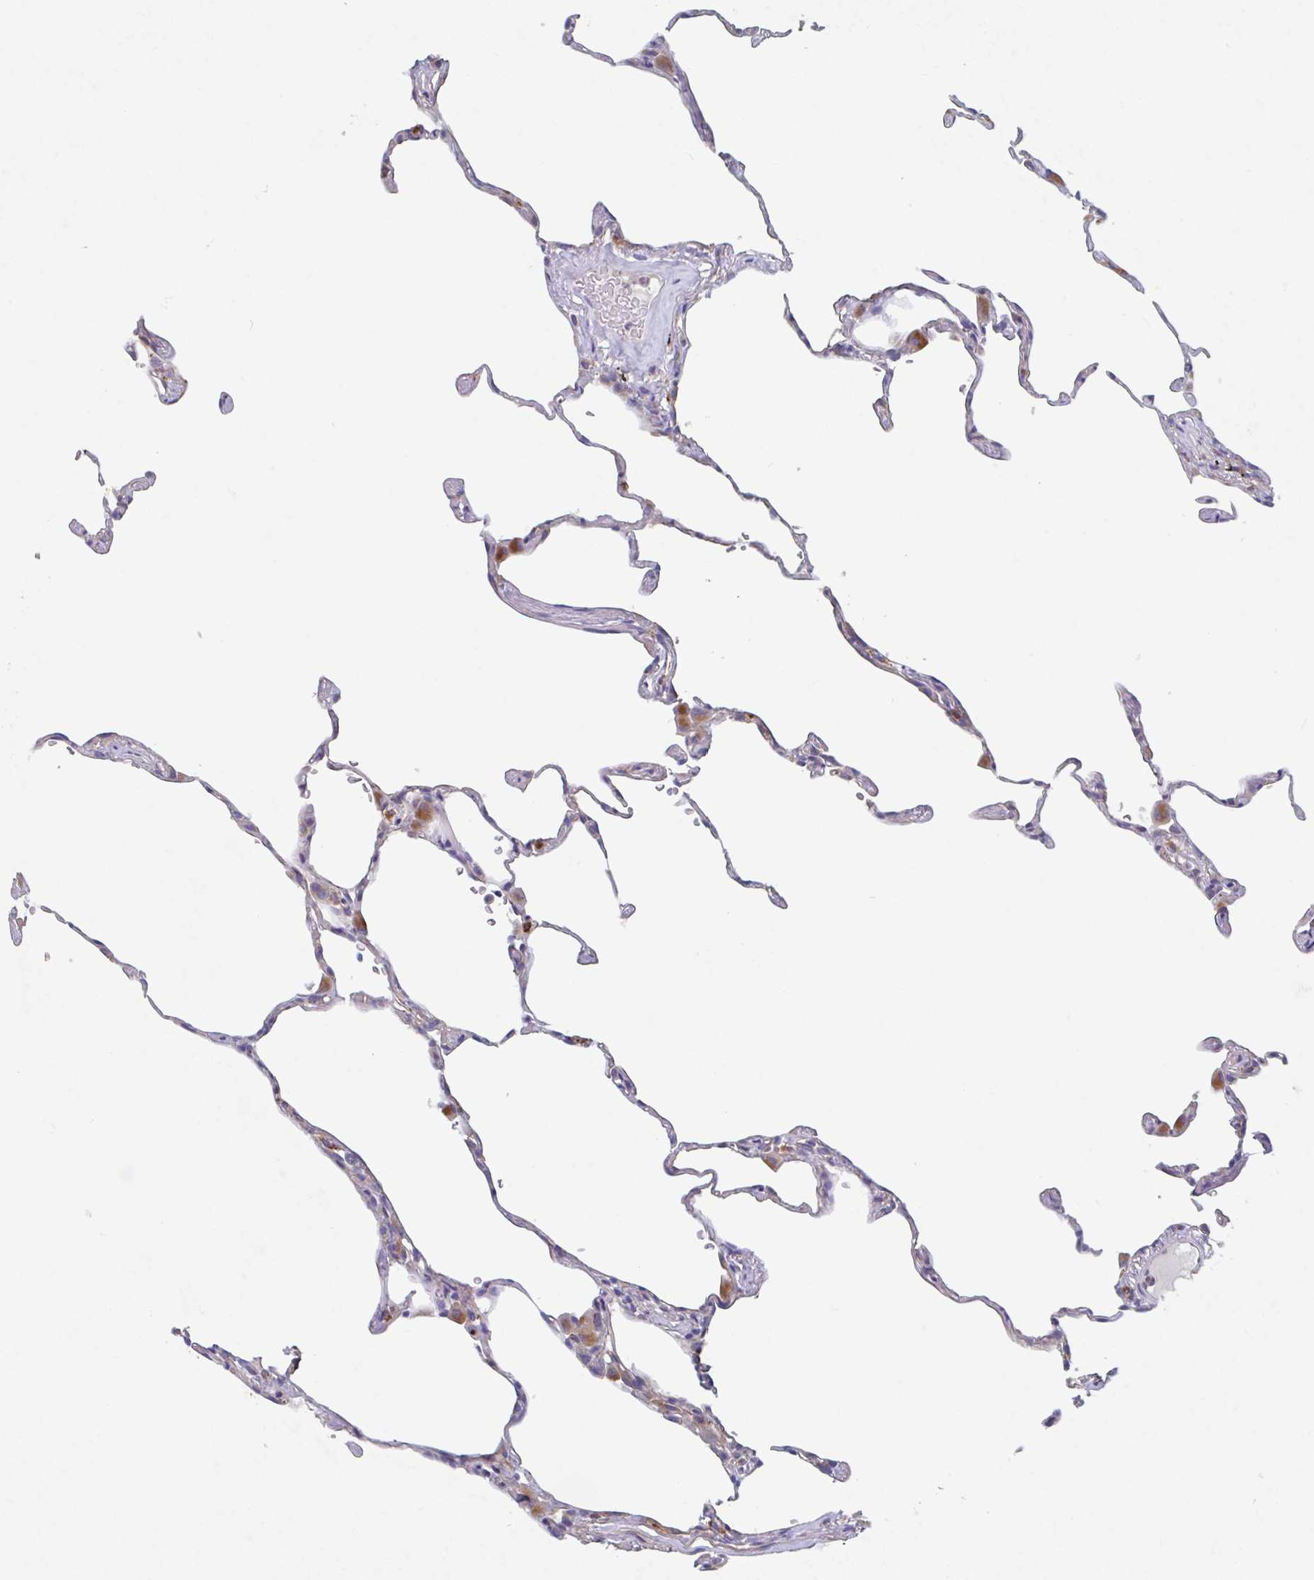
{"staining": {"intensity": "negative", "quantity": "none", "location": "none"}, "tissue": "lung", "cell_type": "Alveolar cells", "image_type": "normal", "snomed": [{"axis": "morphology", "description": "Normal tissue, NOS"}, {"axis": "topography", "description": "Lung"}], "caption": "Immunohistochemistry of normal human lung reveals no staining in alveolar cells. The staining is performed using DAB brown chromogen with nuclei counter-stained in using hematoxylin.", "gene": "MANBA", "patient": {"sex": "female", "age": 57}}